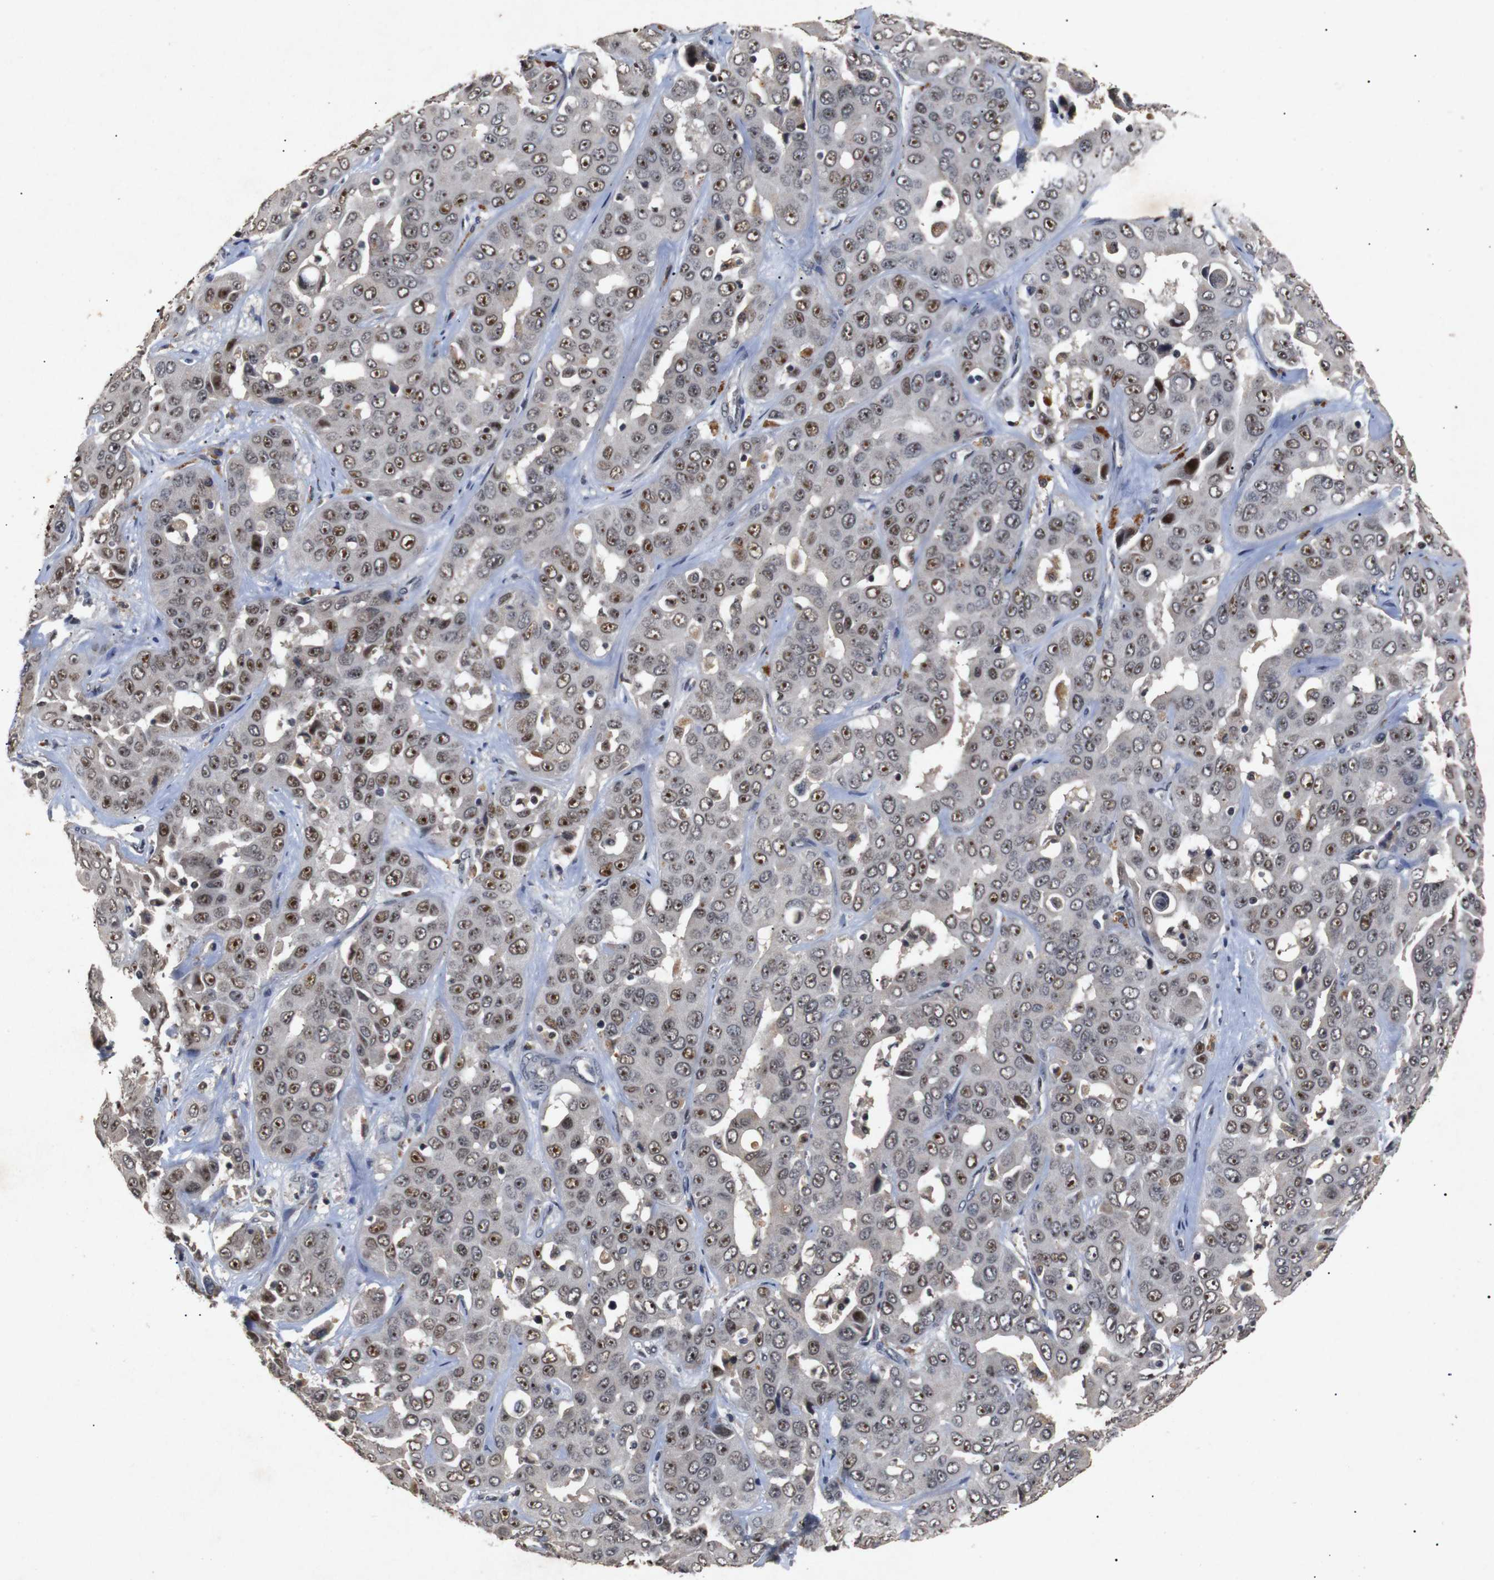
{"staining": {"intensity": "strong", "quantity": ">75%", "location": "nuclear"}, "tissue": "liver cancer", "cell_type": "Tumor cells", "image_type": "cancer", "snomed": [{"axis": "morphology", "description": "Cholangiocarcinoma"}, {"axis": "topography", "description": "Liver"}], "caption": "This is an image of immunohistochemistry (IHC) staining of liver cancer, which shows strong positivity in the nuclear of tumor cells.", "gene": "PARN", "patient": {"sex": "female", "age": 52}}